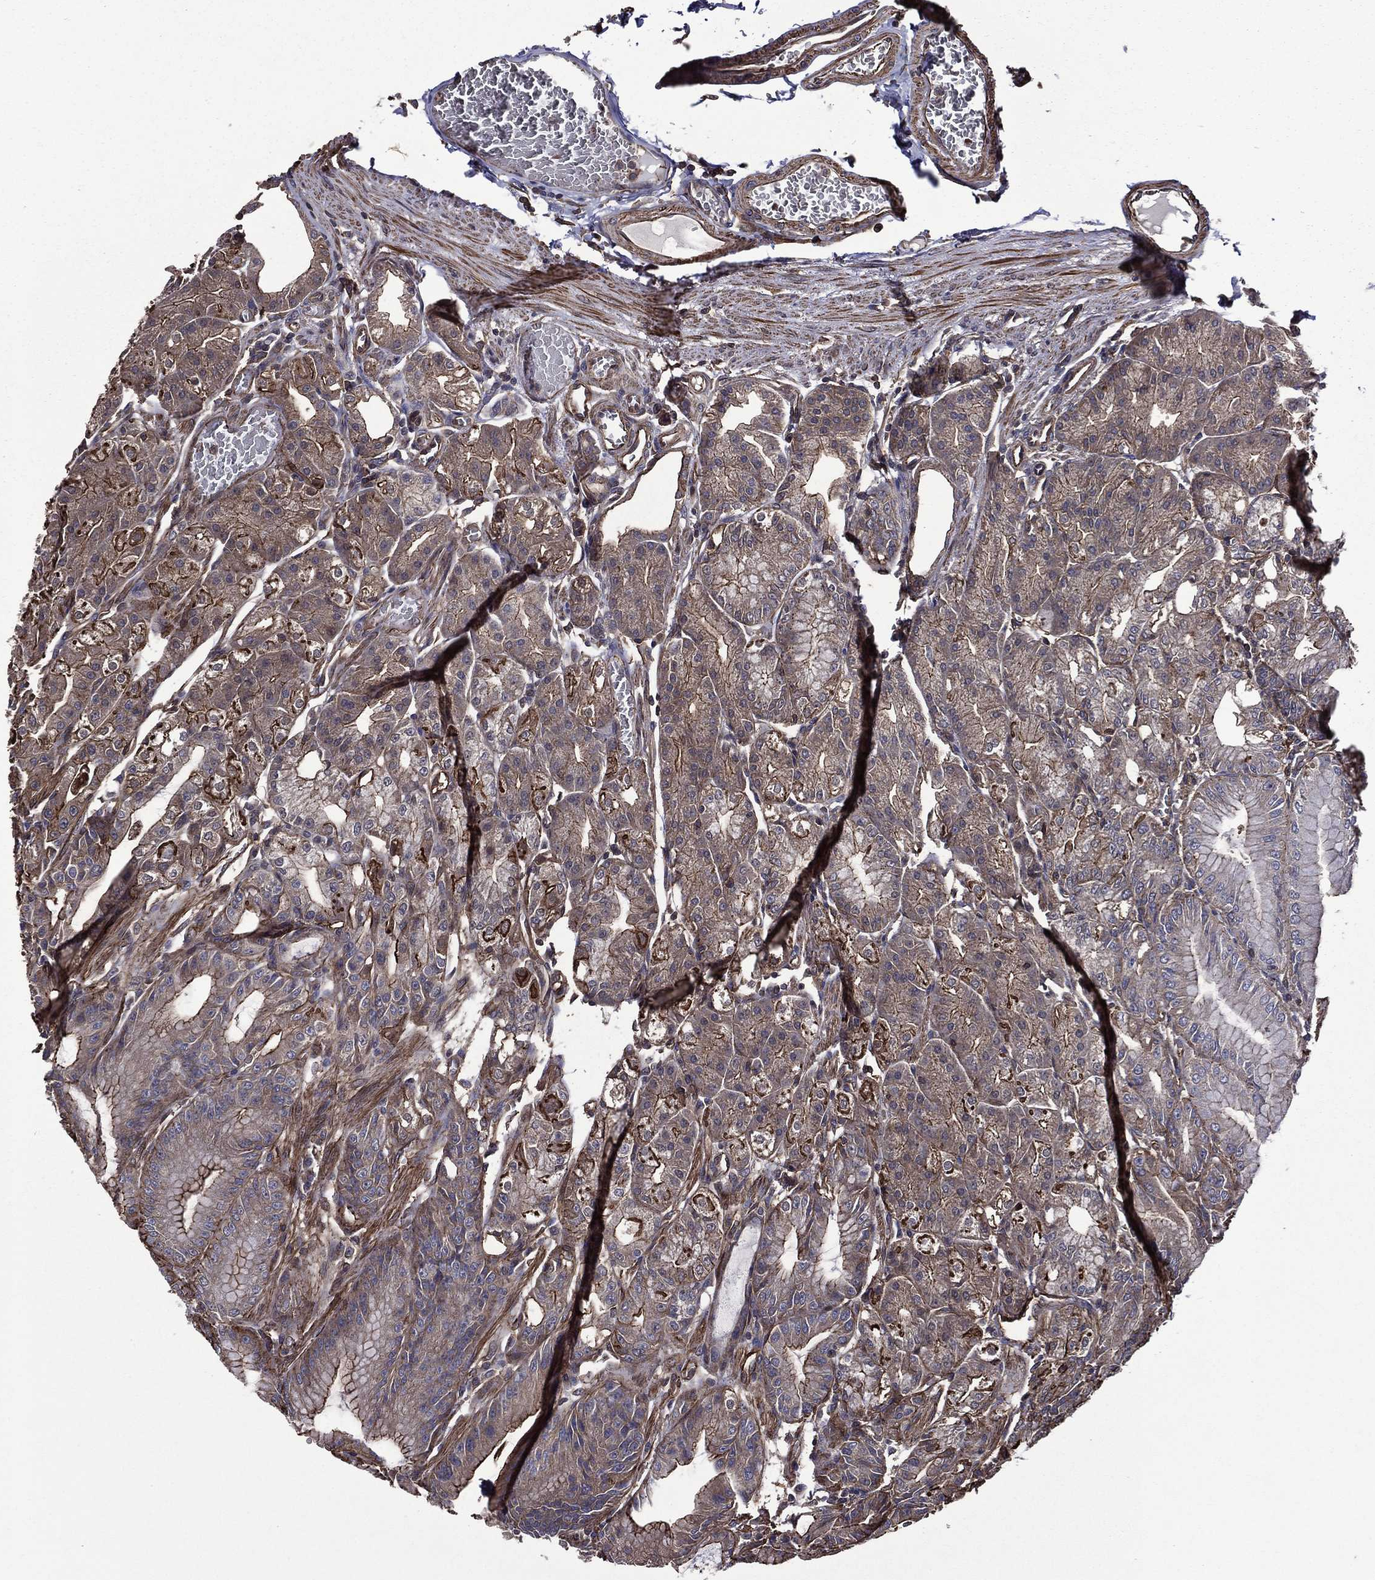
{"staining": {"intensity": "strong", "quantity": "25%-75%", "location": "cytoplasmic/membranous"}, "tissue": "stomach", "cell_type": "Glandular cells", "image_type": "normal", "snomed": [{"axis": "morphology", "description": "Normal tissue, NOS"}, {"axis": "topography", "description": "Stomach"}], "caption": "Immunohistochemistry of benign stomach exhibits high levels of strong cytoplasmic/membranous staining in about 25%-75% of glandular cells. (brown staining indicates protein expression, while blue staining denotes nuclei).", "gene": "PLPP3", "patient": {"sex": "male", "age": 71}}